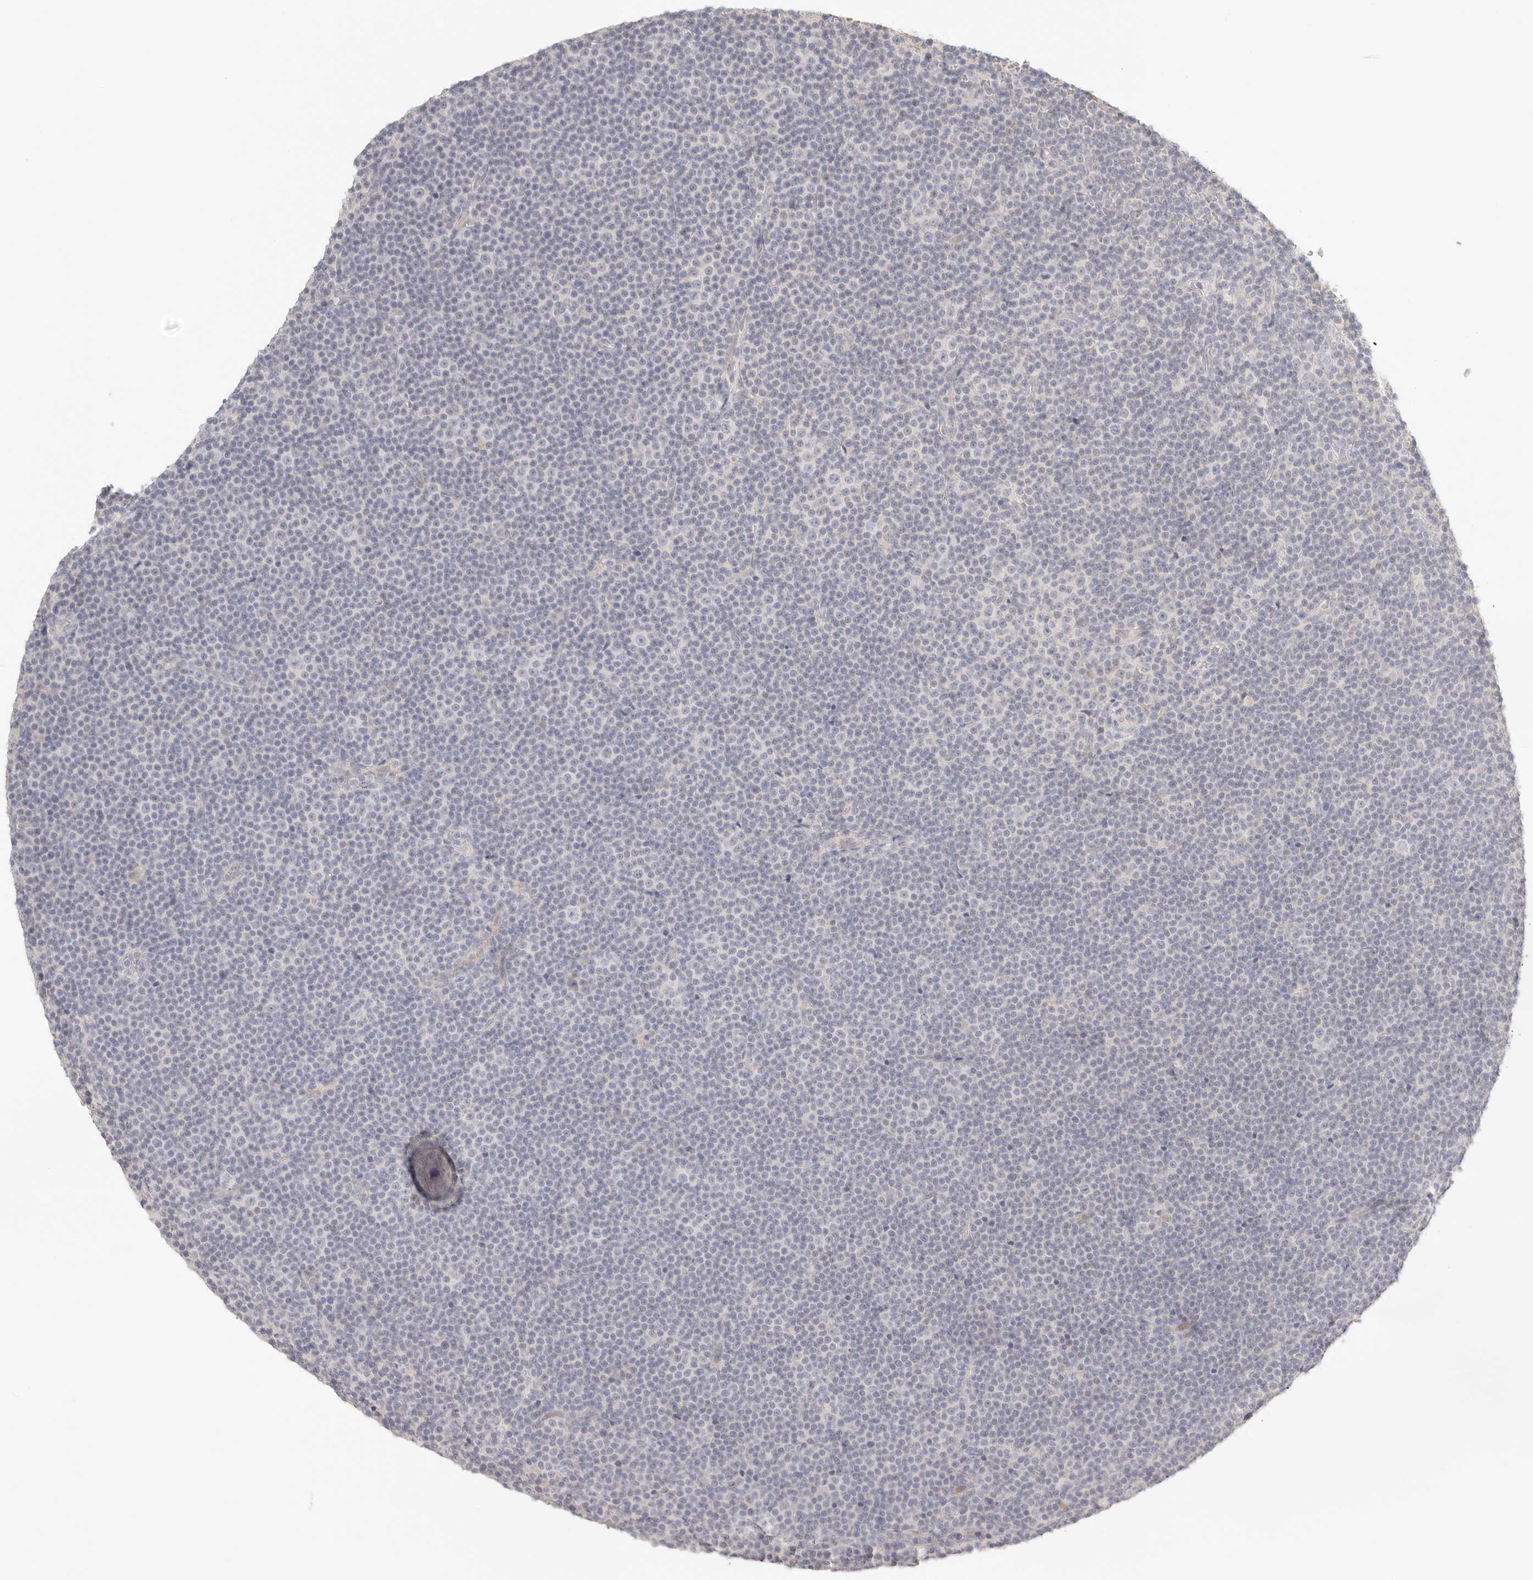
{"staining": {"intensity": "negative", "quantity": "none", "location": "none"}, "tissue": "lymphoma", "cell_type": "Tumor cells", "image_type": "cancer", "snomed": [{"axis": "morphology", "description": "Malignant lymphoma, non-Hodgkin's type, Low grade"}, {"axis": "topography", "description": "Lymph node"}], "caption": "Immunohistochemistry (IHC) micrograph of low-grade malignant lymphoma, non-Hodgkin's type stained for a protein (brown), which reveals no expression in tumor cells. The staining was performed using DAB to visualize the protein expression in brown, while the nuclei were stained in blue with hematoxylin (Magnification: 20x).", "gene": "CEP120", "patient": {"sex": "female", "age": 67}}